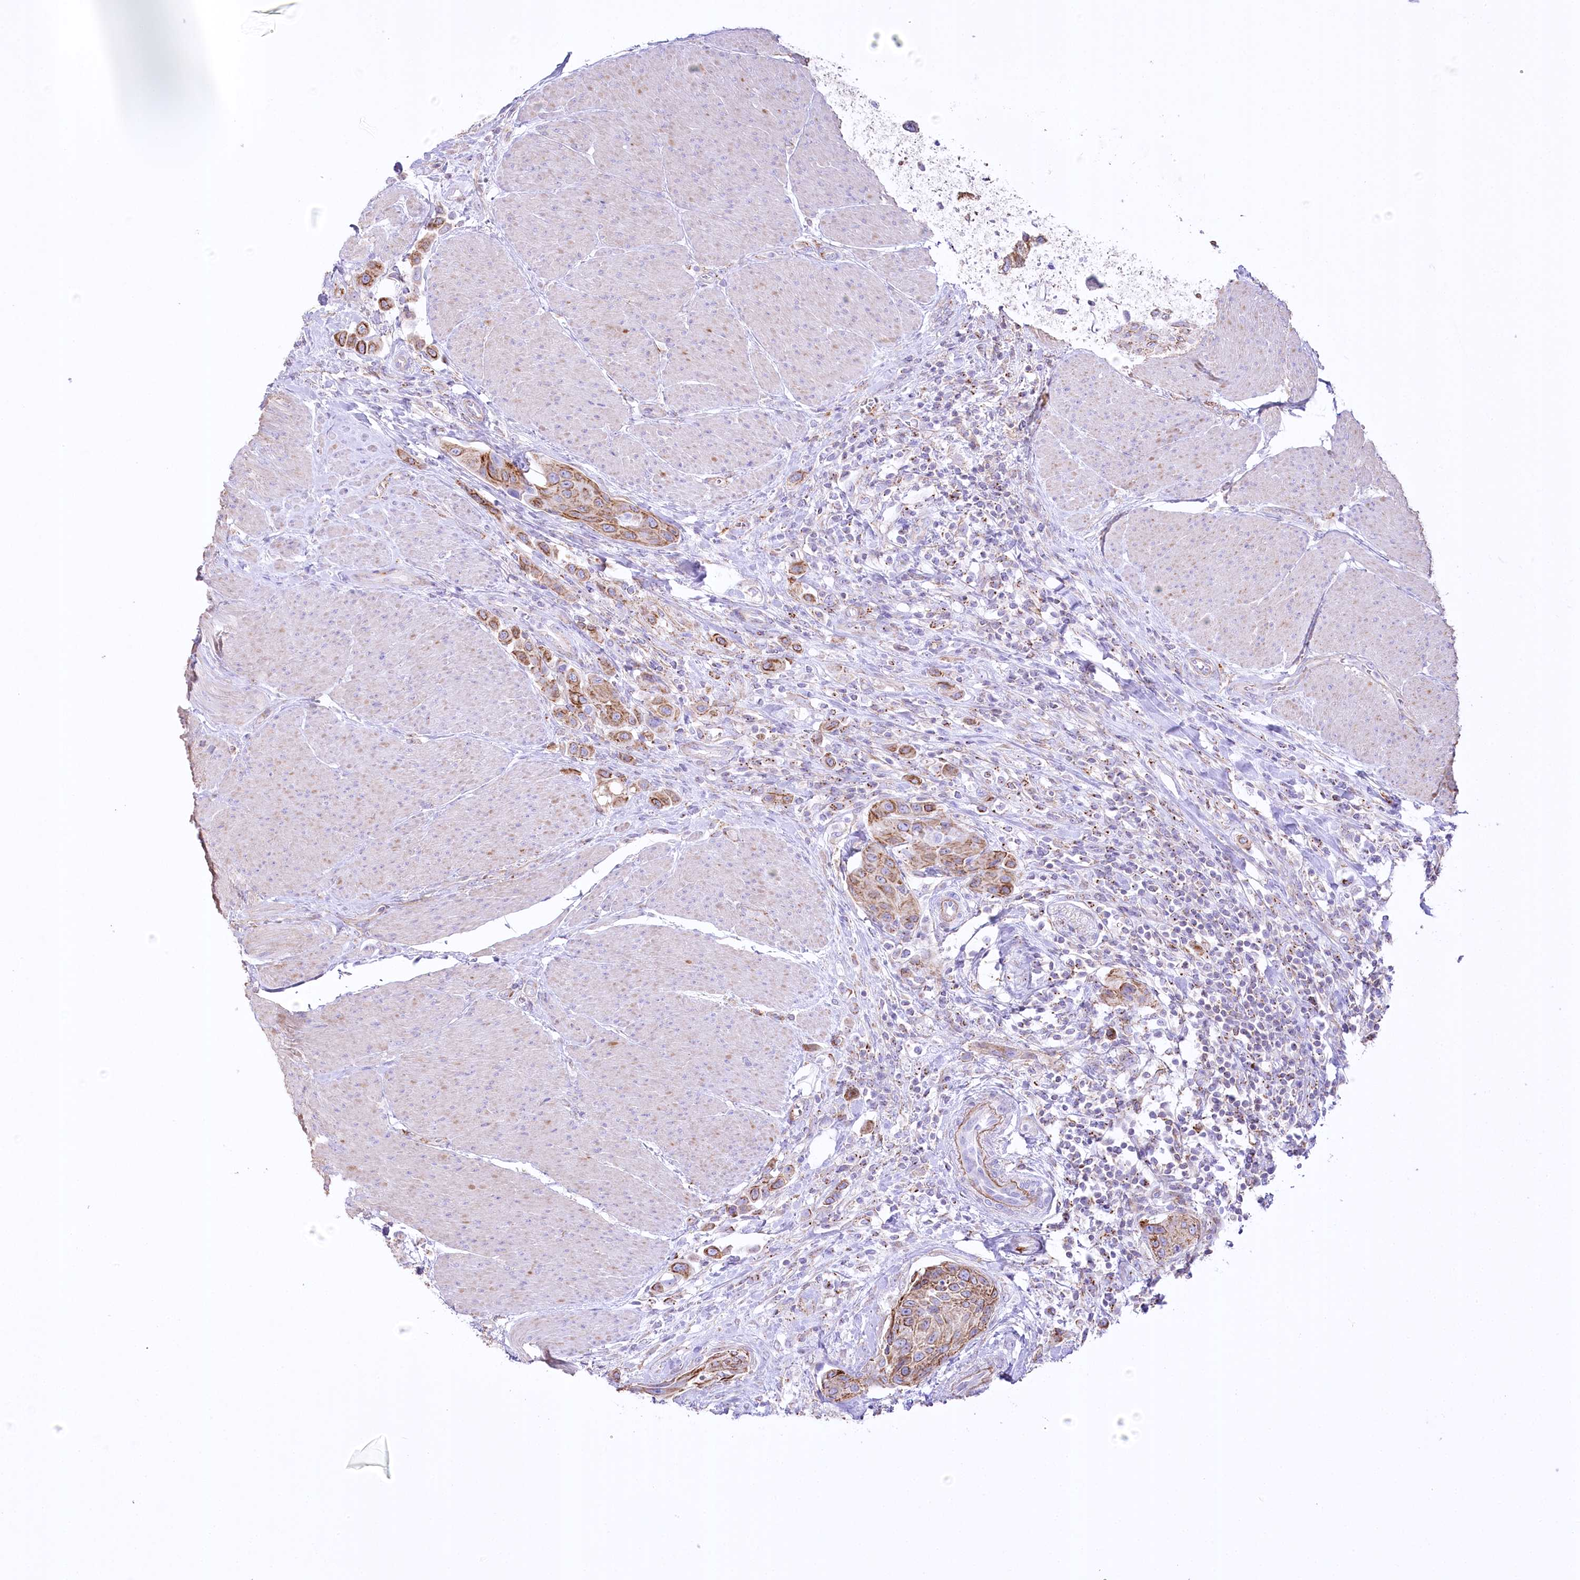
{"staining": {"intensity": "moderate", "quantity": ">75%", "location": "cytoplasmic/membranous"}, "tissue": "urothelial cancer", "cell_type": "Tumor cells", "image_type": "cancer", "snomed": [{"axis": "morphology", "description": "Urothelial carcinoma, High grade"}, {"axis": "topography", "description": "Urinary bladder"}], "caption": "Moderate cytoplasmic/membranous staining is present in approximately >75% of tumor cells in urothelial cancer.", "gene": "FAM216A", "patient": {"sex": "male", "age": 50}}